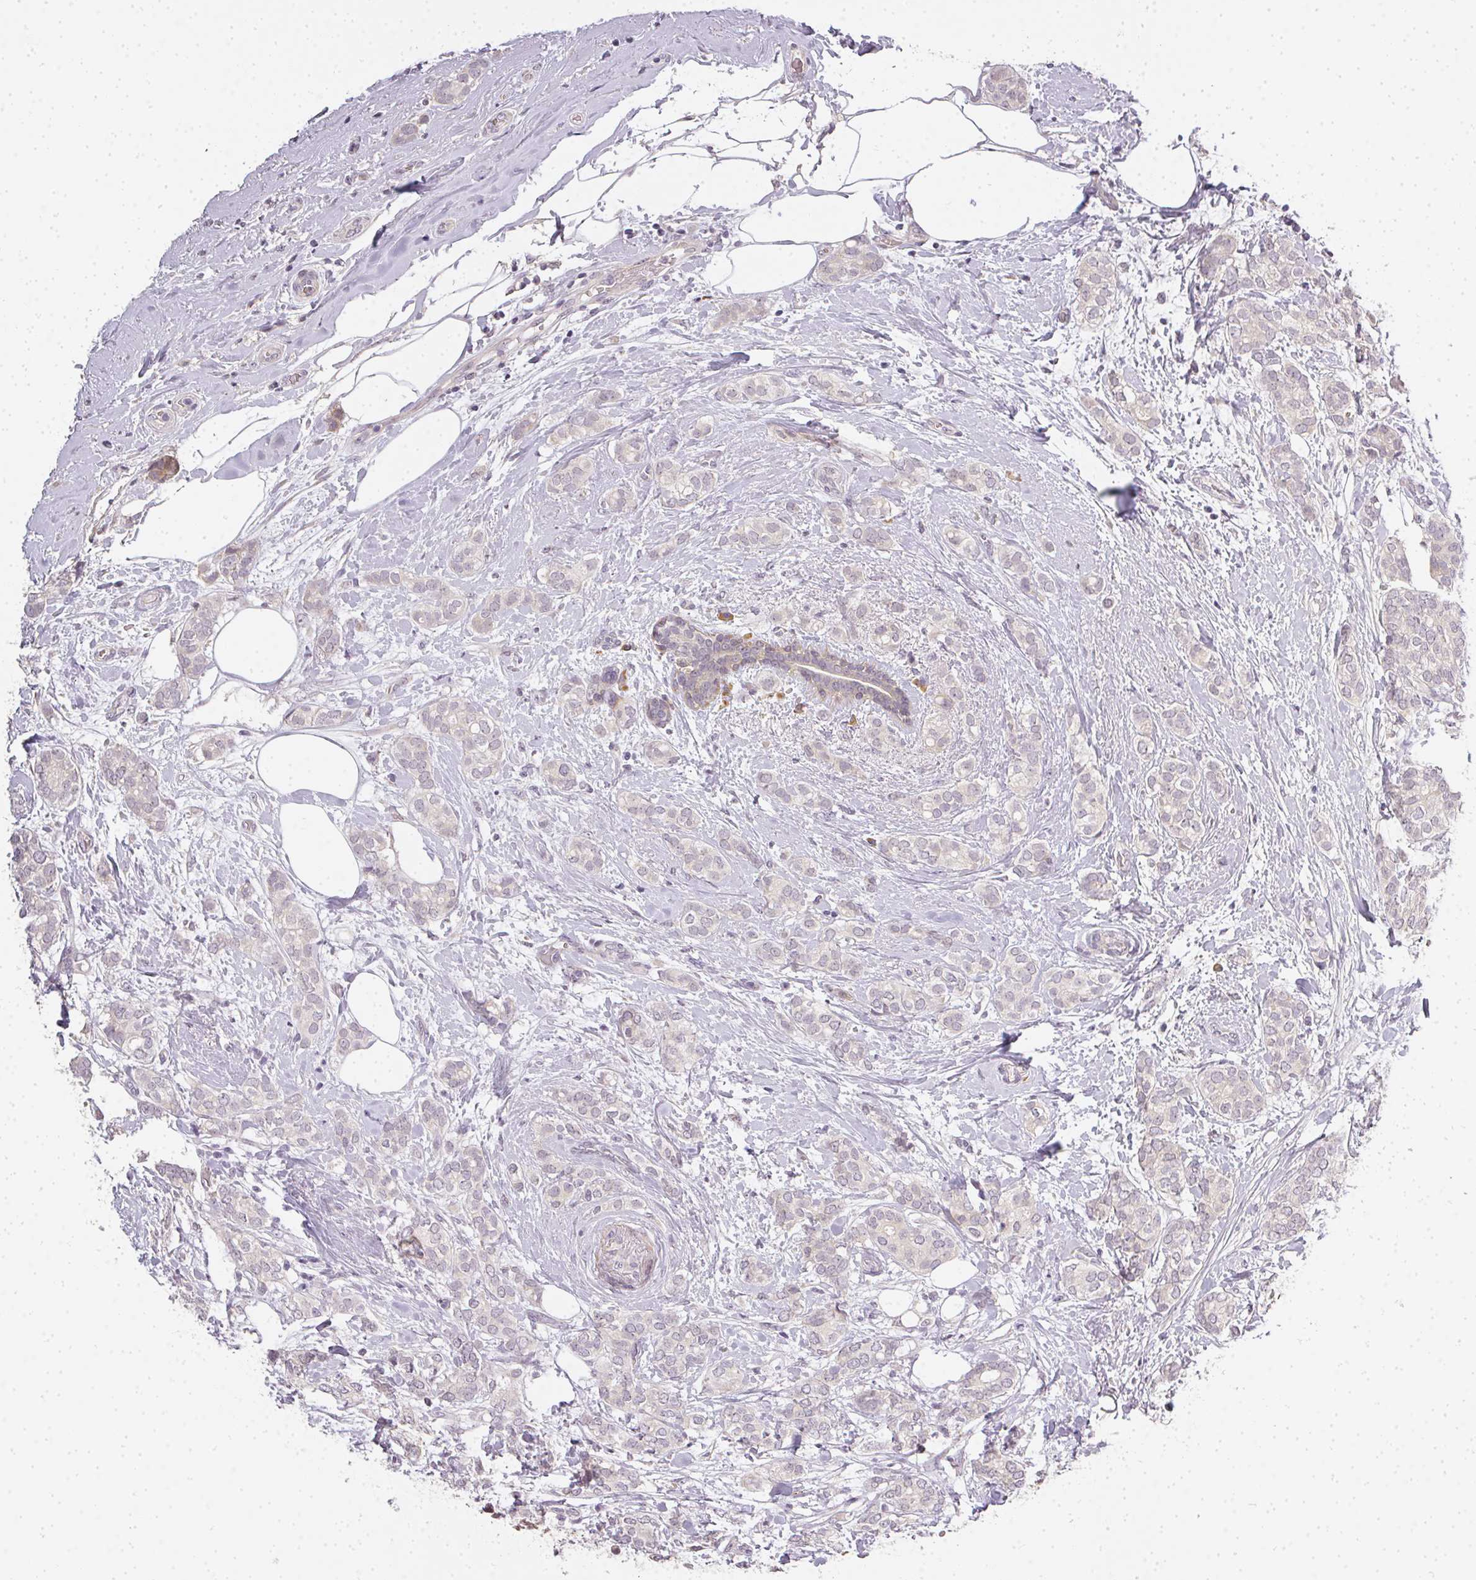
{"staining": {"intensity": "negative", "quantity": "none", "location": "none"}, "tissue": "breast cancer", "cell_type": "Tumor cells", "image_type": "cancer", "snomed": [{"axis": "morphology", "description": "Duct carcinoma"}, {"axis": "topography", "description": "Breast"}], "caption": "There is no significant expression in tumor cells of breast intraductal carcinoma.", "gene": "MED19", "patient": {"sex": "female", "age": 73}}